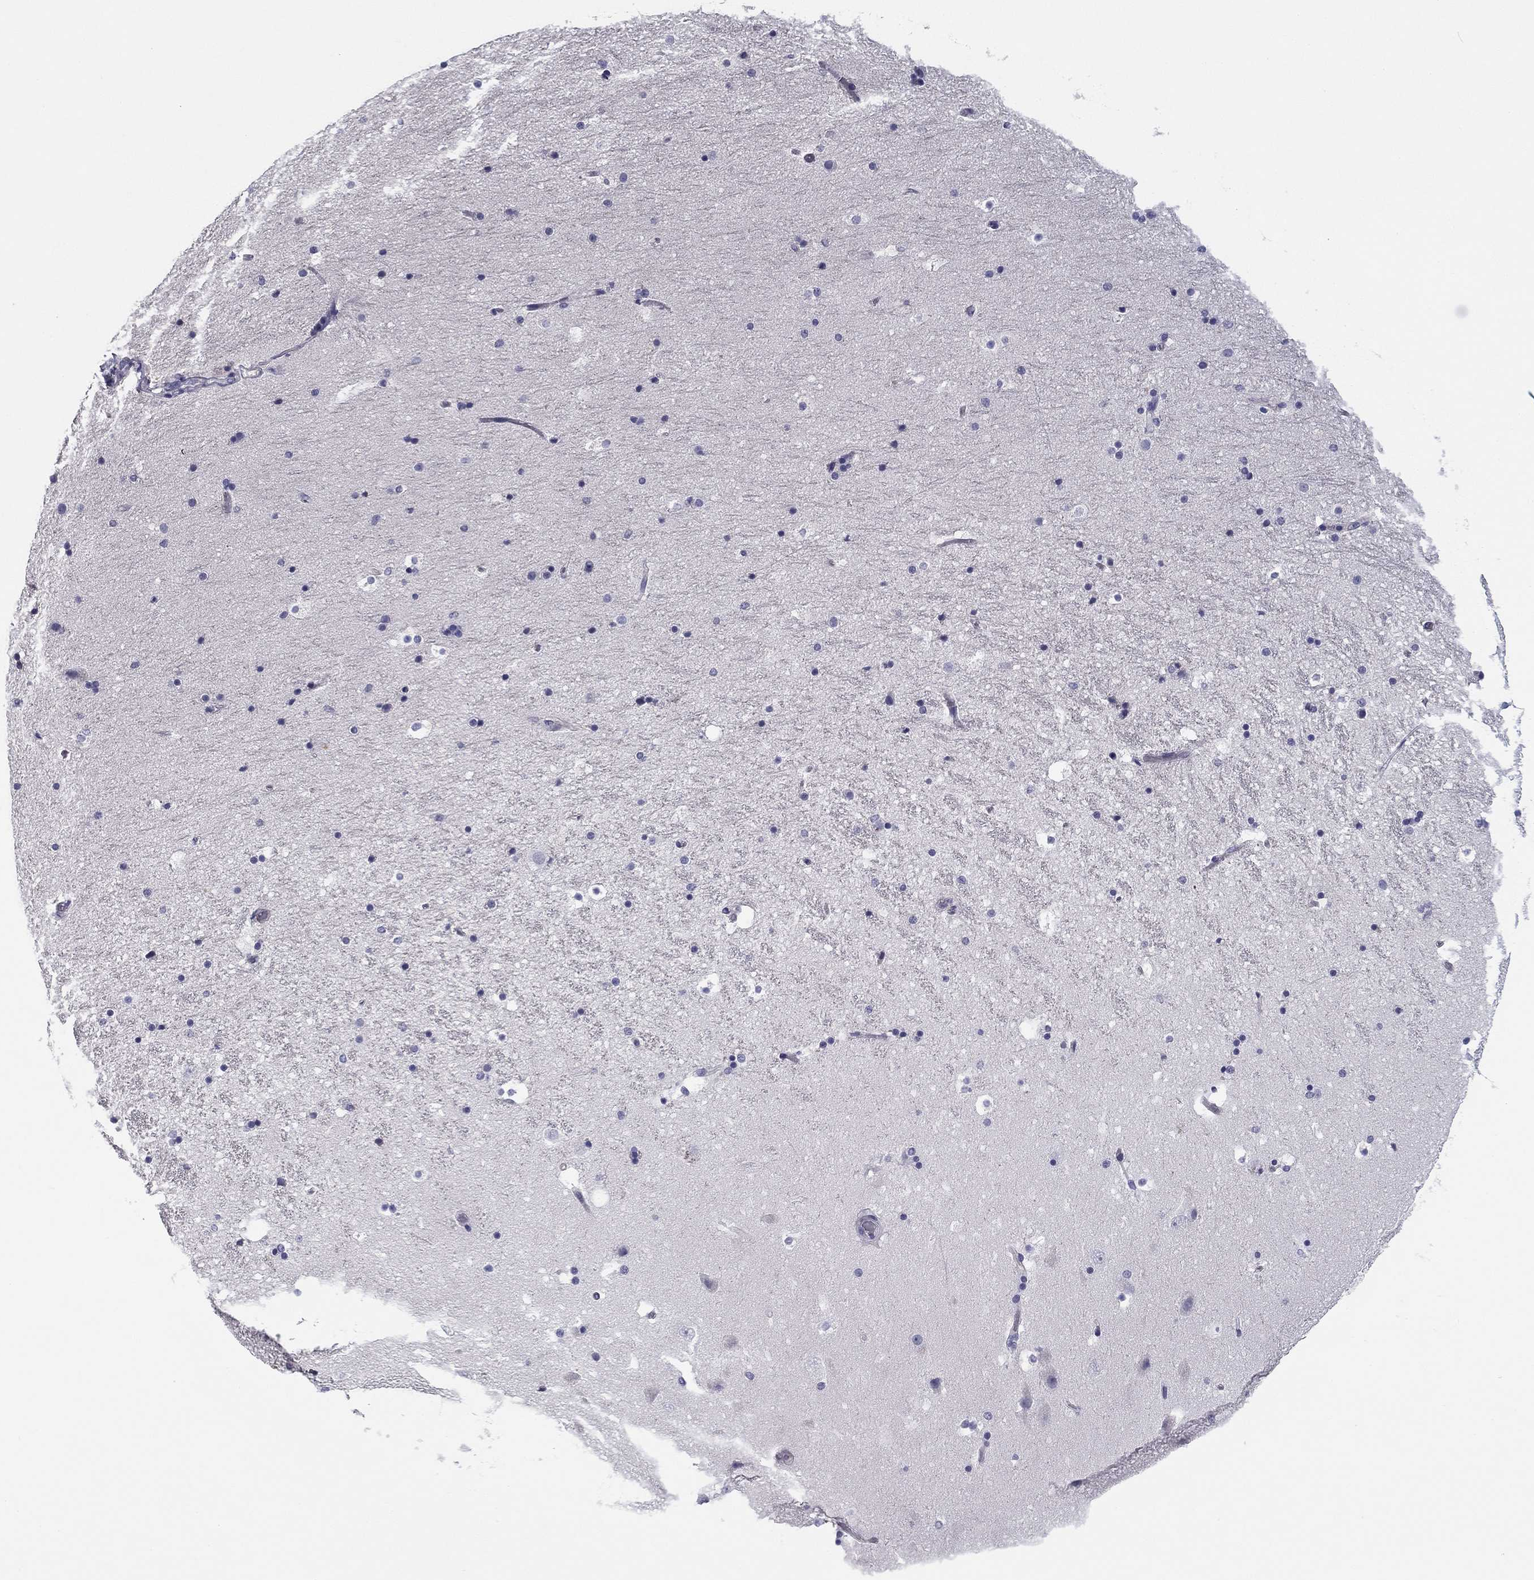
{"staining": {"intensity": "negative", "quantity": "none", "location": "none"}, "tissue": "hippocampus", "cell_type": "Glial cells", "image_type": "normal", "snomed": [{"axis": "morphology", "description": "Normal tissue, NOS"}, {"axis": "topography", "description": "Hippocampus"}], "caption": "This is an immunohistochemistry photomicrograph of benign hippocampus. There is no expression in glial cells.", "gene": "FLNC", "patient": {"sex": "male", "age": 51}}